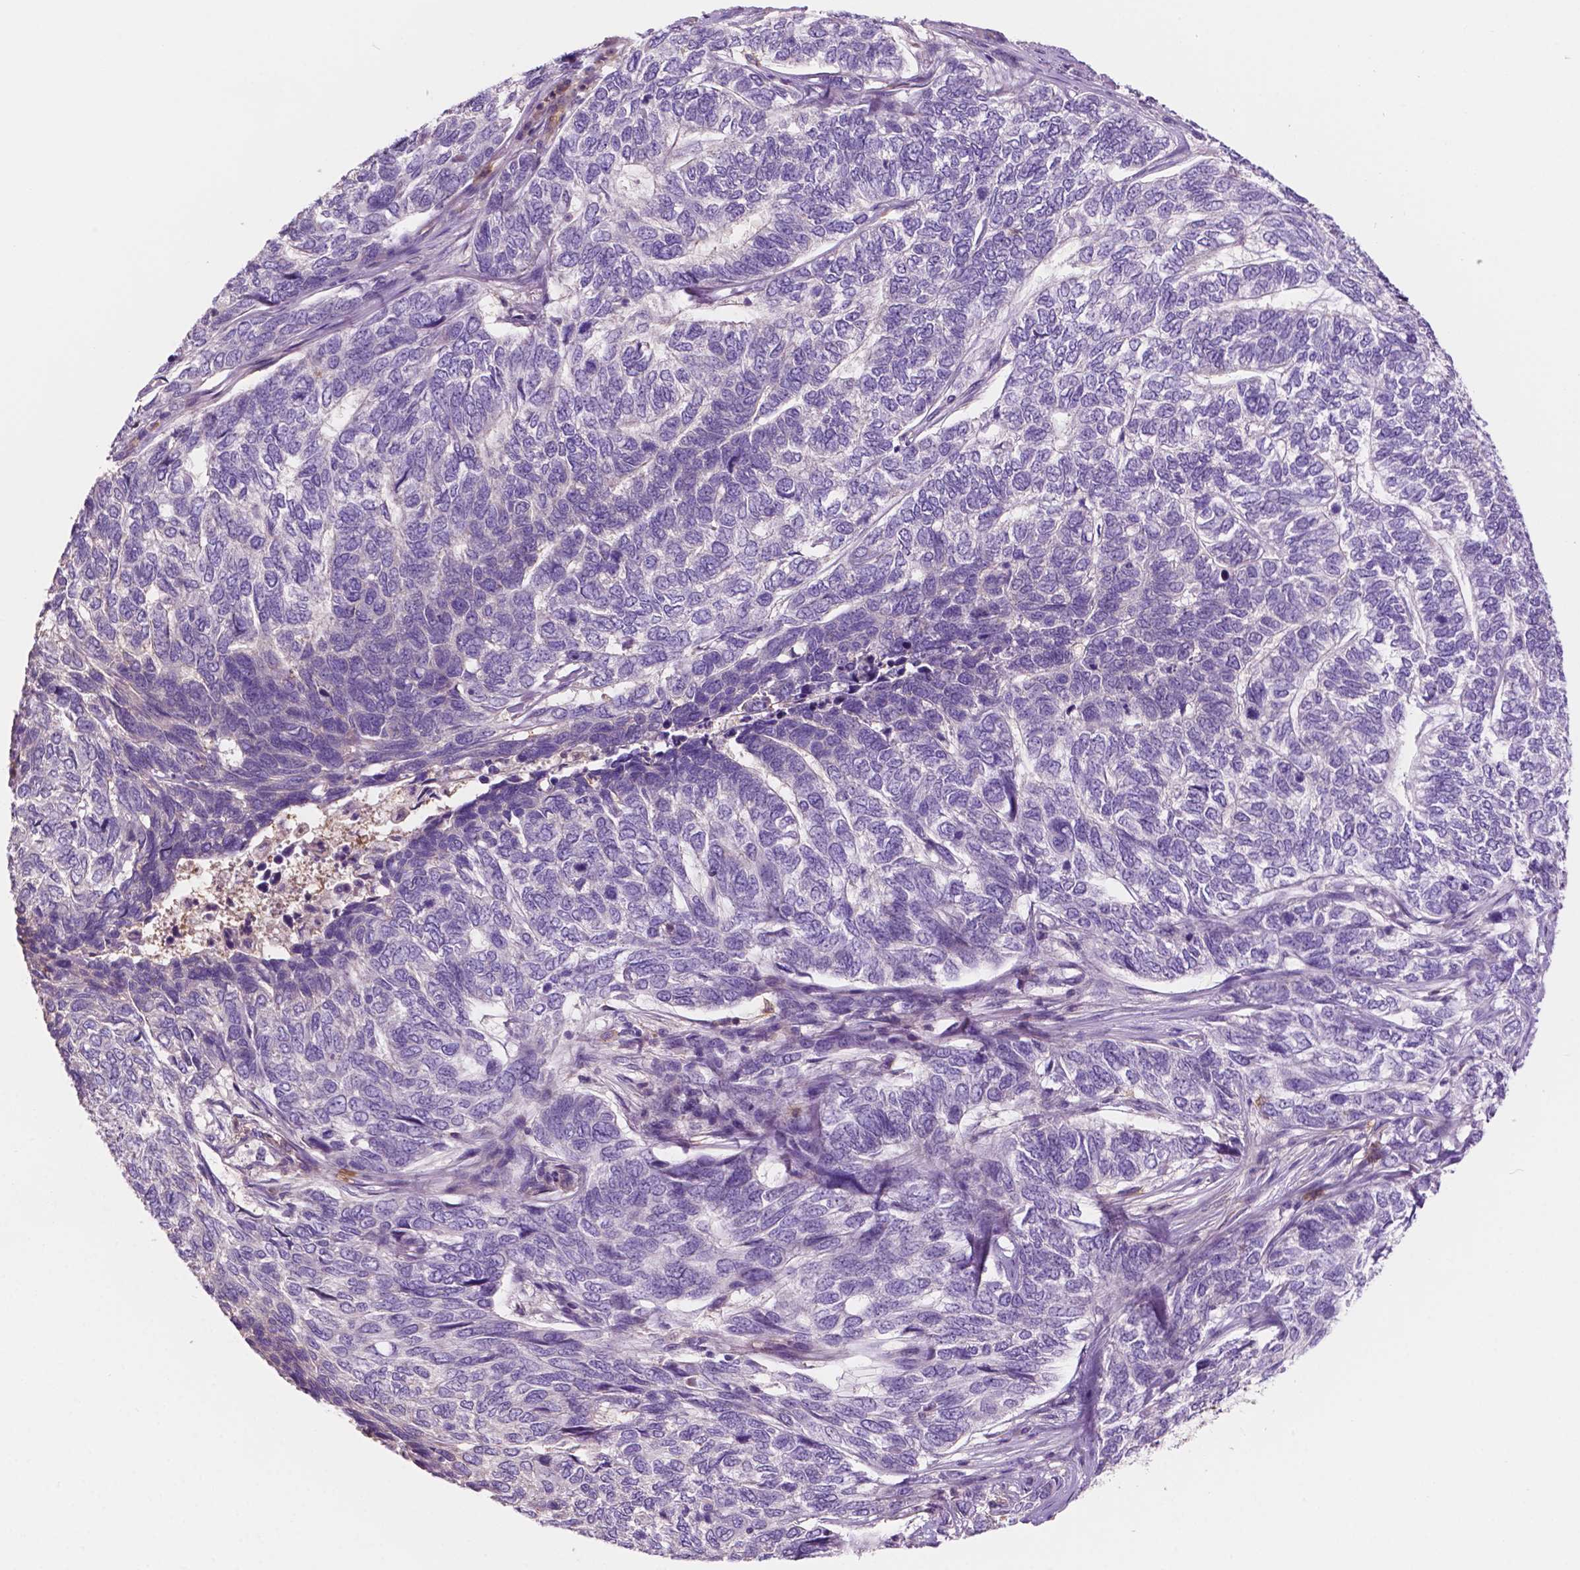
{"staining": {"intensity": "negative", "quantity": "none", "location": "none"}, "tissue": "skin cancer", "cell_type": "Tumor cells", "image_type": "cancer", "snomed": [{"axis": "morphology", "description": "Basal cell carcinoma"}, {"axis": "topography", "description": "Skin"}], "caption": "High power microscopy micrograph of an immunohistochemistry photomicrograph of skin cancer (basal cell carcinoma), revealing no significant staining in tumor cells.", "gene": "SEMA4A", "patient": {"sex": "female", "age": 65}}